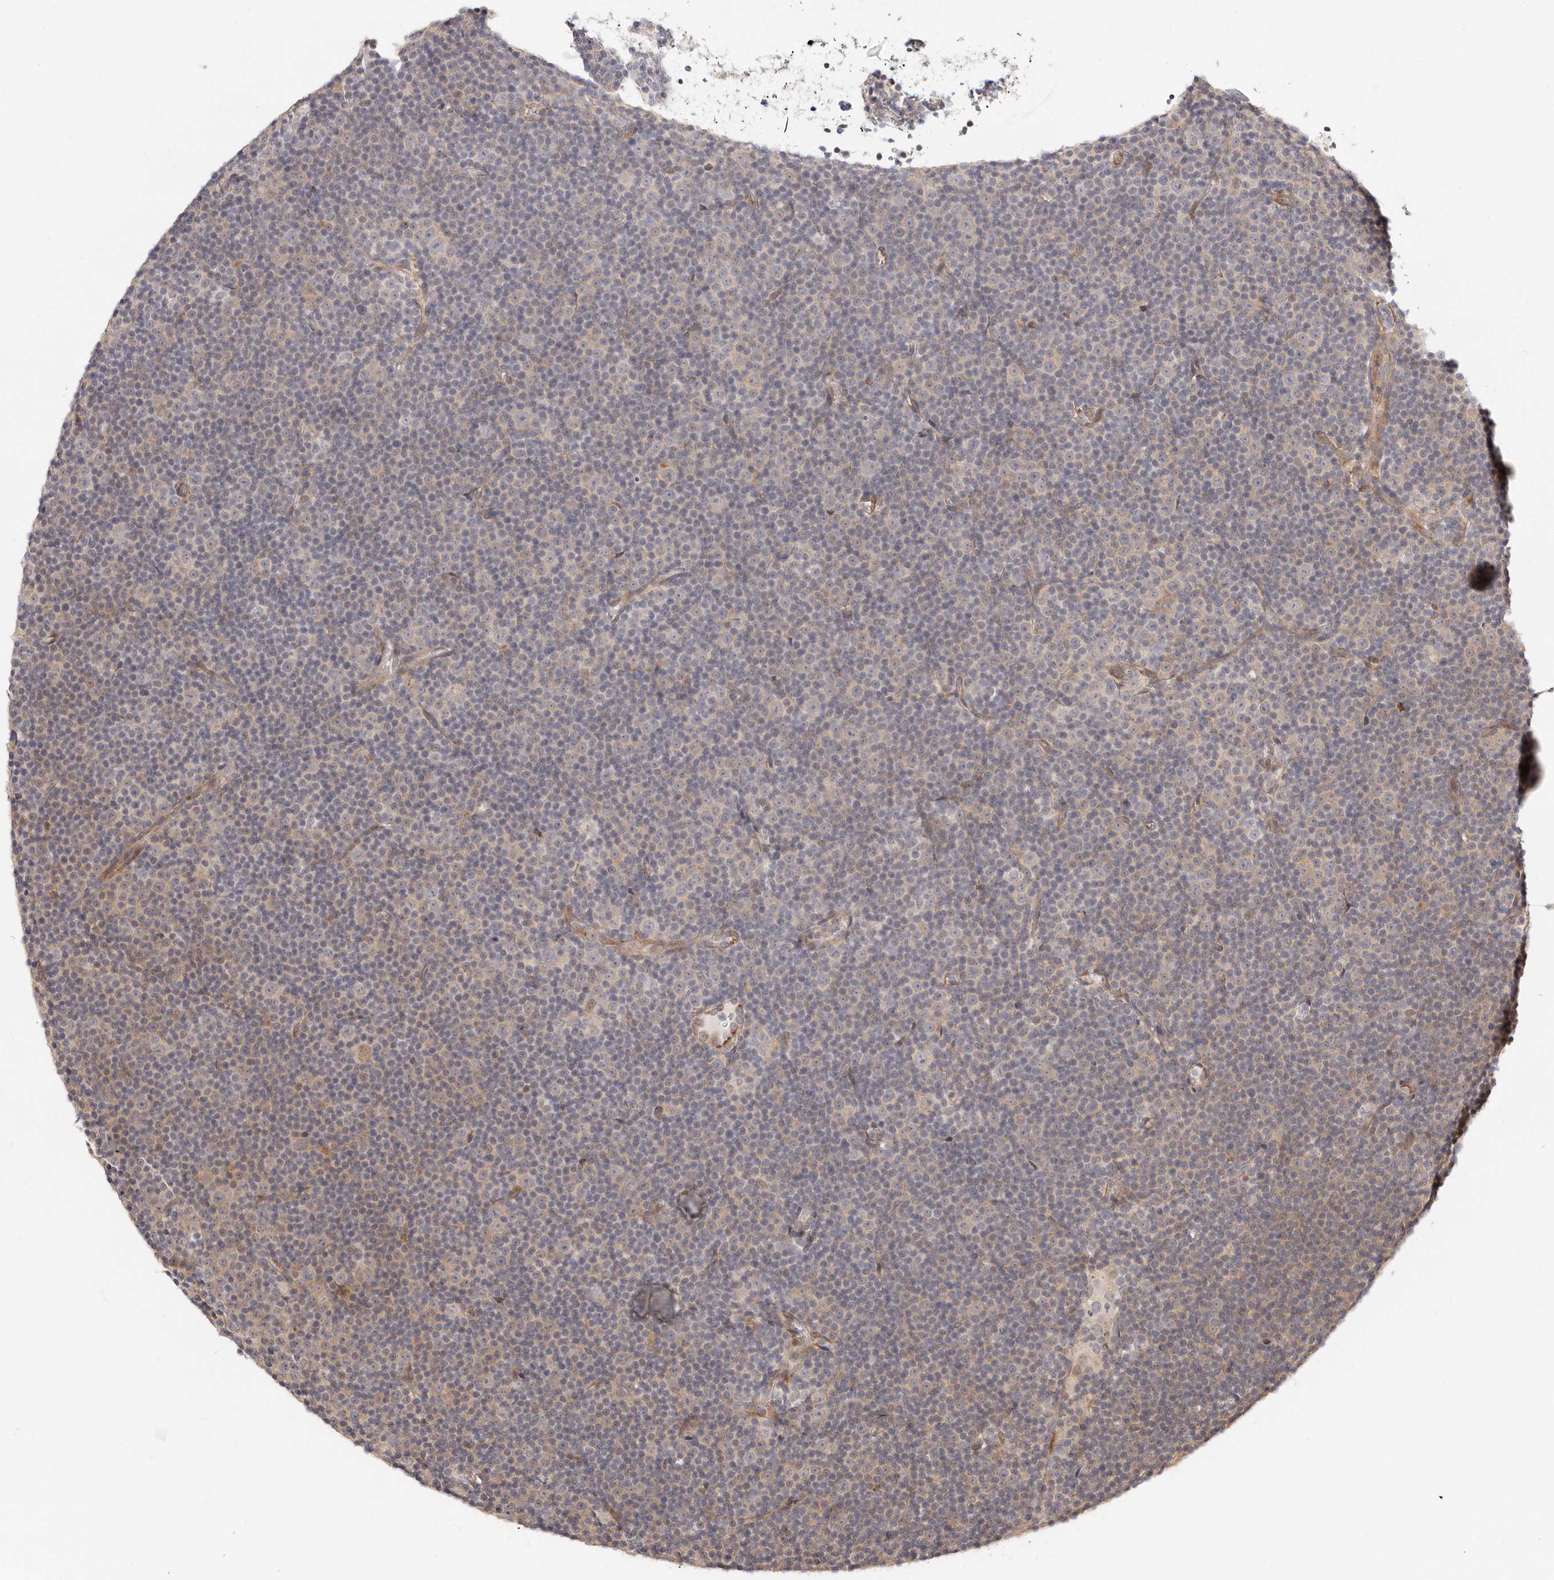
{"staining": {"intensity": "moderate", "quantity": "<25%", "location": "cytoplasmic/membranous"}, "tissue": "lymphoma", "cell_type": "Tumor cells", "image_type": "cancer", "snomed": [{"axis": "morphology", "description": "Malignant lymphoma, non-Hodgkin's type, Low grade"}, {"axis": "topography", "description": "Lymph node"}], "caption": "Brown immunohistochemical staining in human low-grade malignant lymphoma, non-Hodgkin's type shows moderate cytoplasmic/membranous expression in about <25% of tumor cells.", "gene": "BCL2L15", "patient": {"sex": "female", "age": 67}}